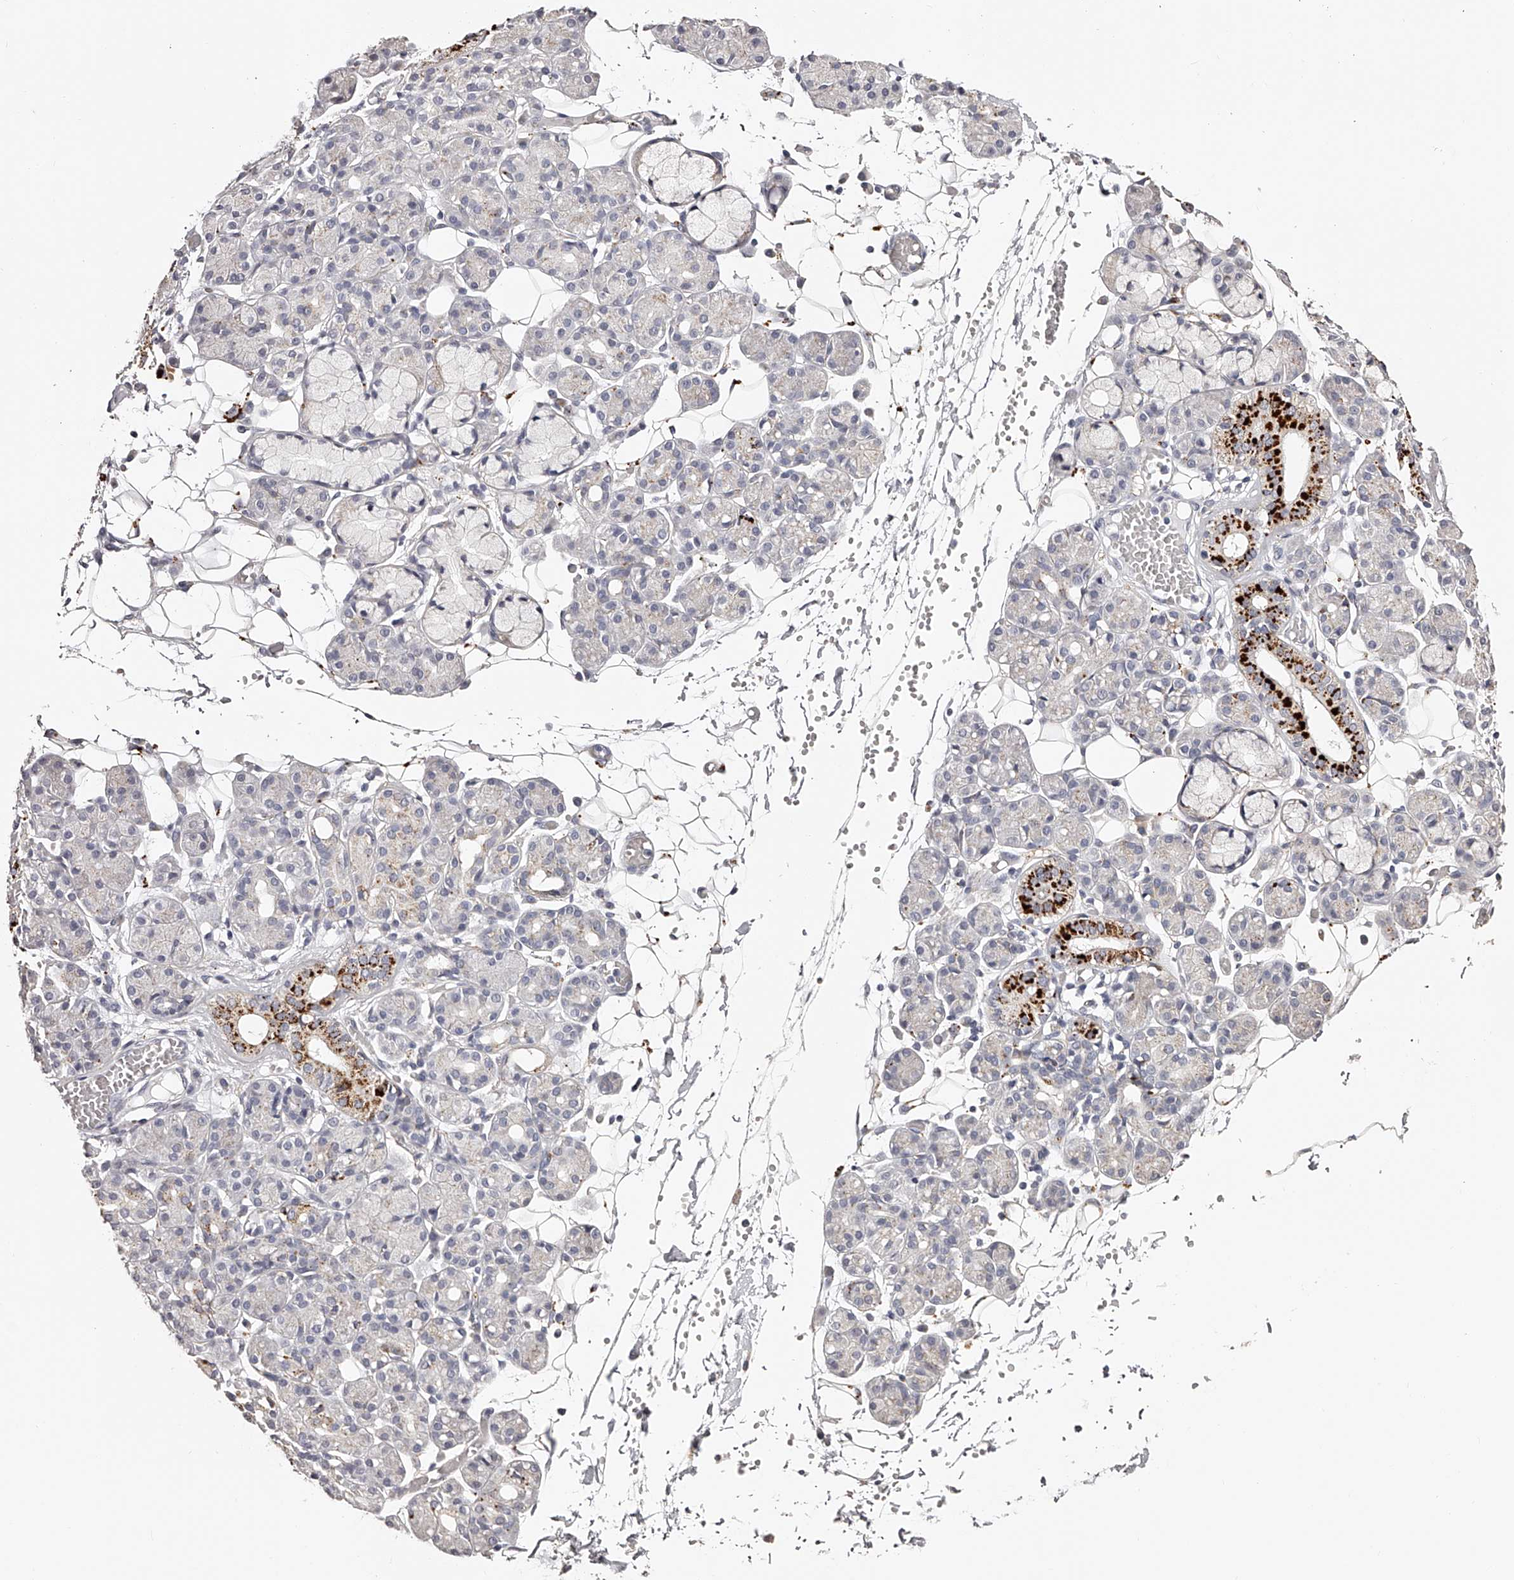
{"staining": {"intensity": "strong", "quantity": "<25%", "location": "cytoplasmic/membranous"}, "tissue": "salivary gland", "cell_type": "Glandular cells", "image_type": "normal", "snomed": [{"axis": "morphology", "description": "Normal tissue, NOS"}, {"axis": "topography", "description": "Salivary gland"}], "caption": "High-magnification brightfield microscopy of normal salivary gland stained with DAB (3,3'-diaminobenzidine) (brown) and counterstained with hematoxylin (blue). glandular cells exhibit strong cytoplasmic/membranous positivity is identified in about<25% of cells. Immunohistochemistry (ihc) stains the protein of interest in brown and the nuclei are stained blue.", "gene": "SLC35D3", "patient": {"sex": "male", "age": 63}}